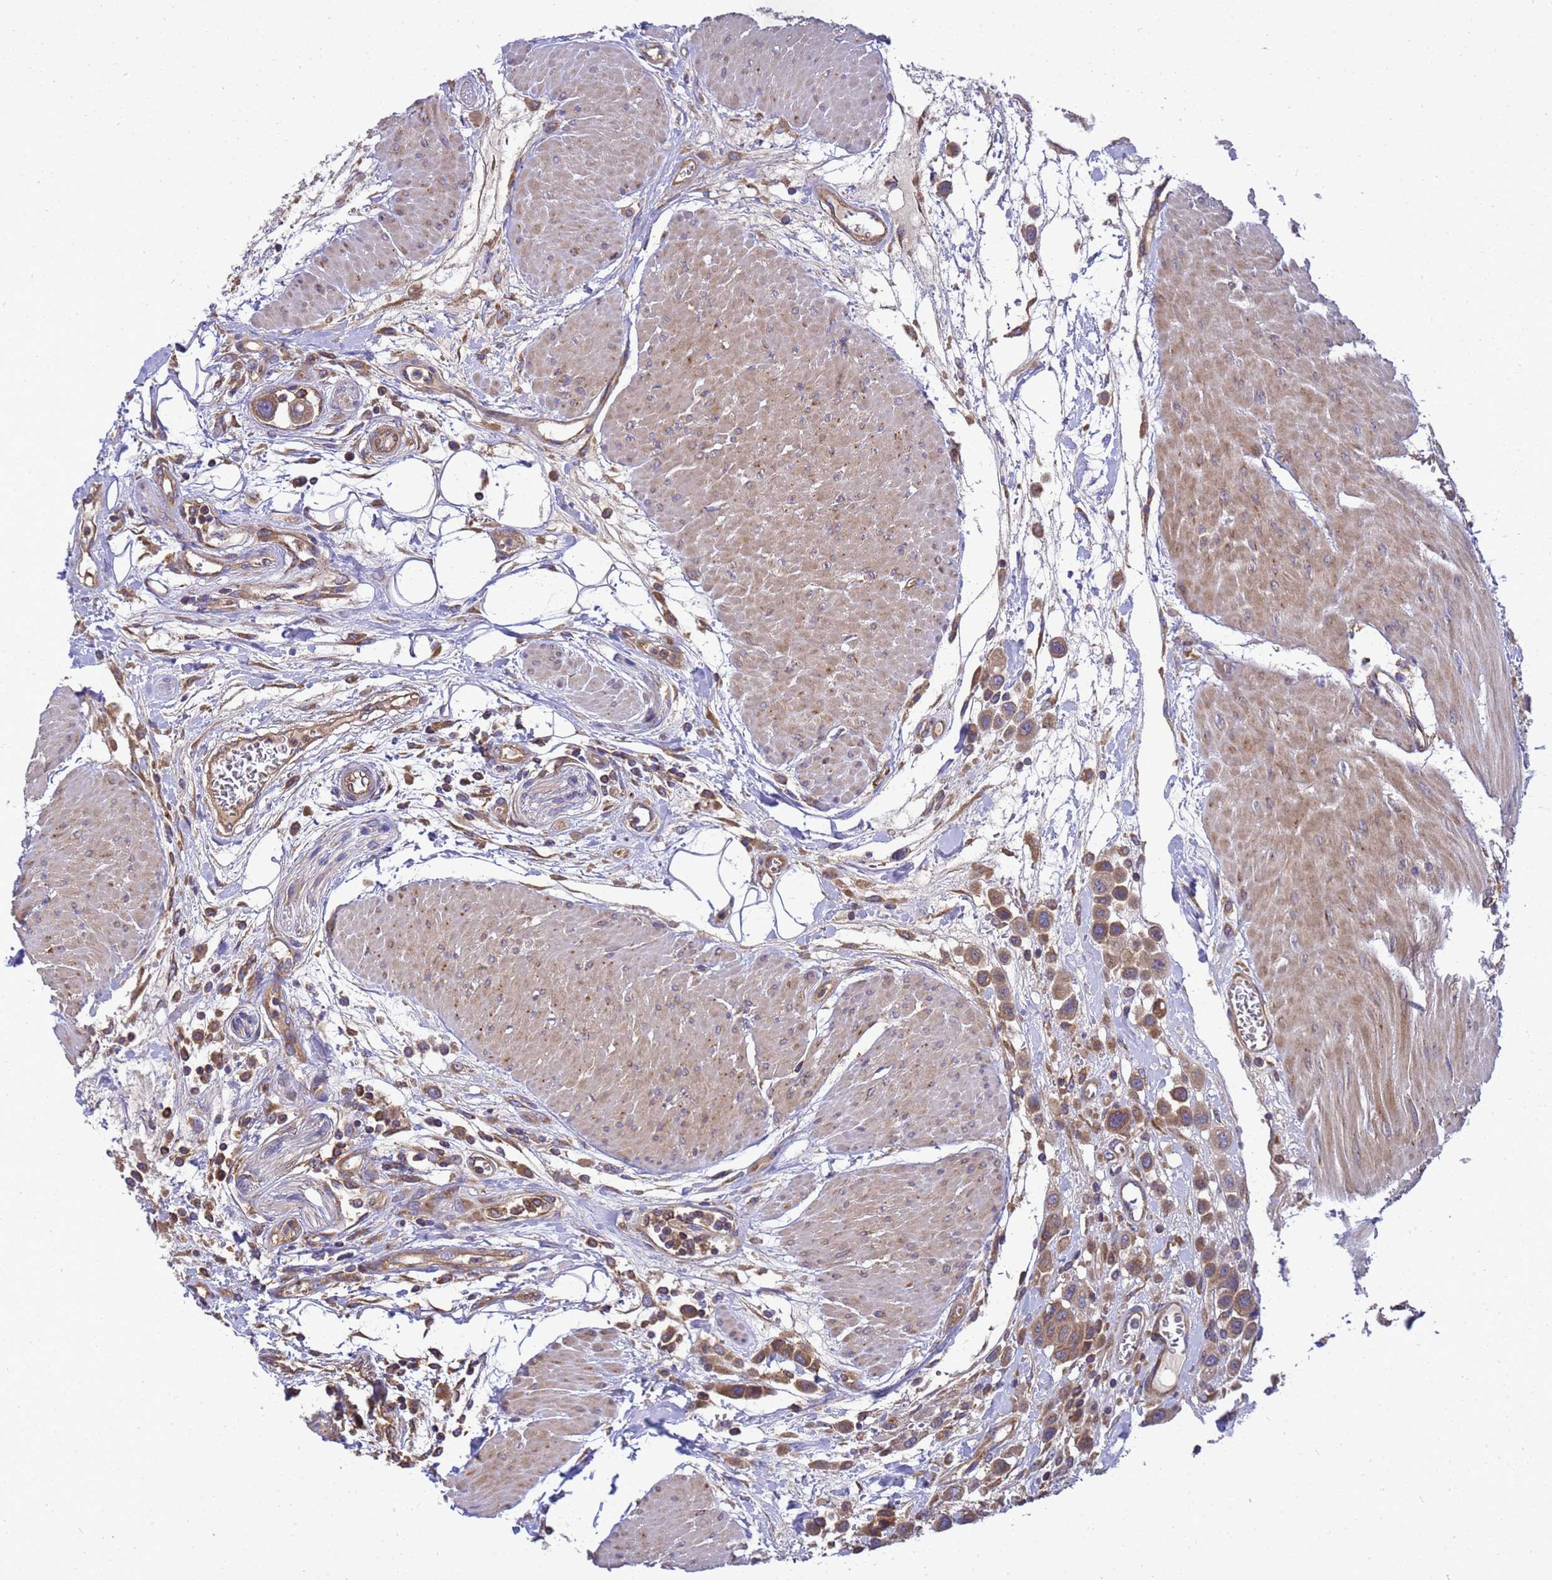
{"staining": {"intensity": "moderate", "quantity": ">75%", "location": "cytoplasmic/membranous"}, "tissue": "urothelial cancer", "cell_type": "Tumor cells", "image_type": "cancer", "snomed": [{"axis": "morphology", "description": "Urothelial carcinoma, High grade"}, {"axis": "topography", "description": "Urinary bladder"}], "caption": "This is a histology image of IHC staining of urothelial cancer, which shows moderate positivity in the cytoplasmic/membranous of tumor cells.", "gene": "BECN1", "patient": {"sex": "male", "age": 50}}